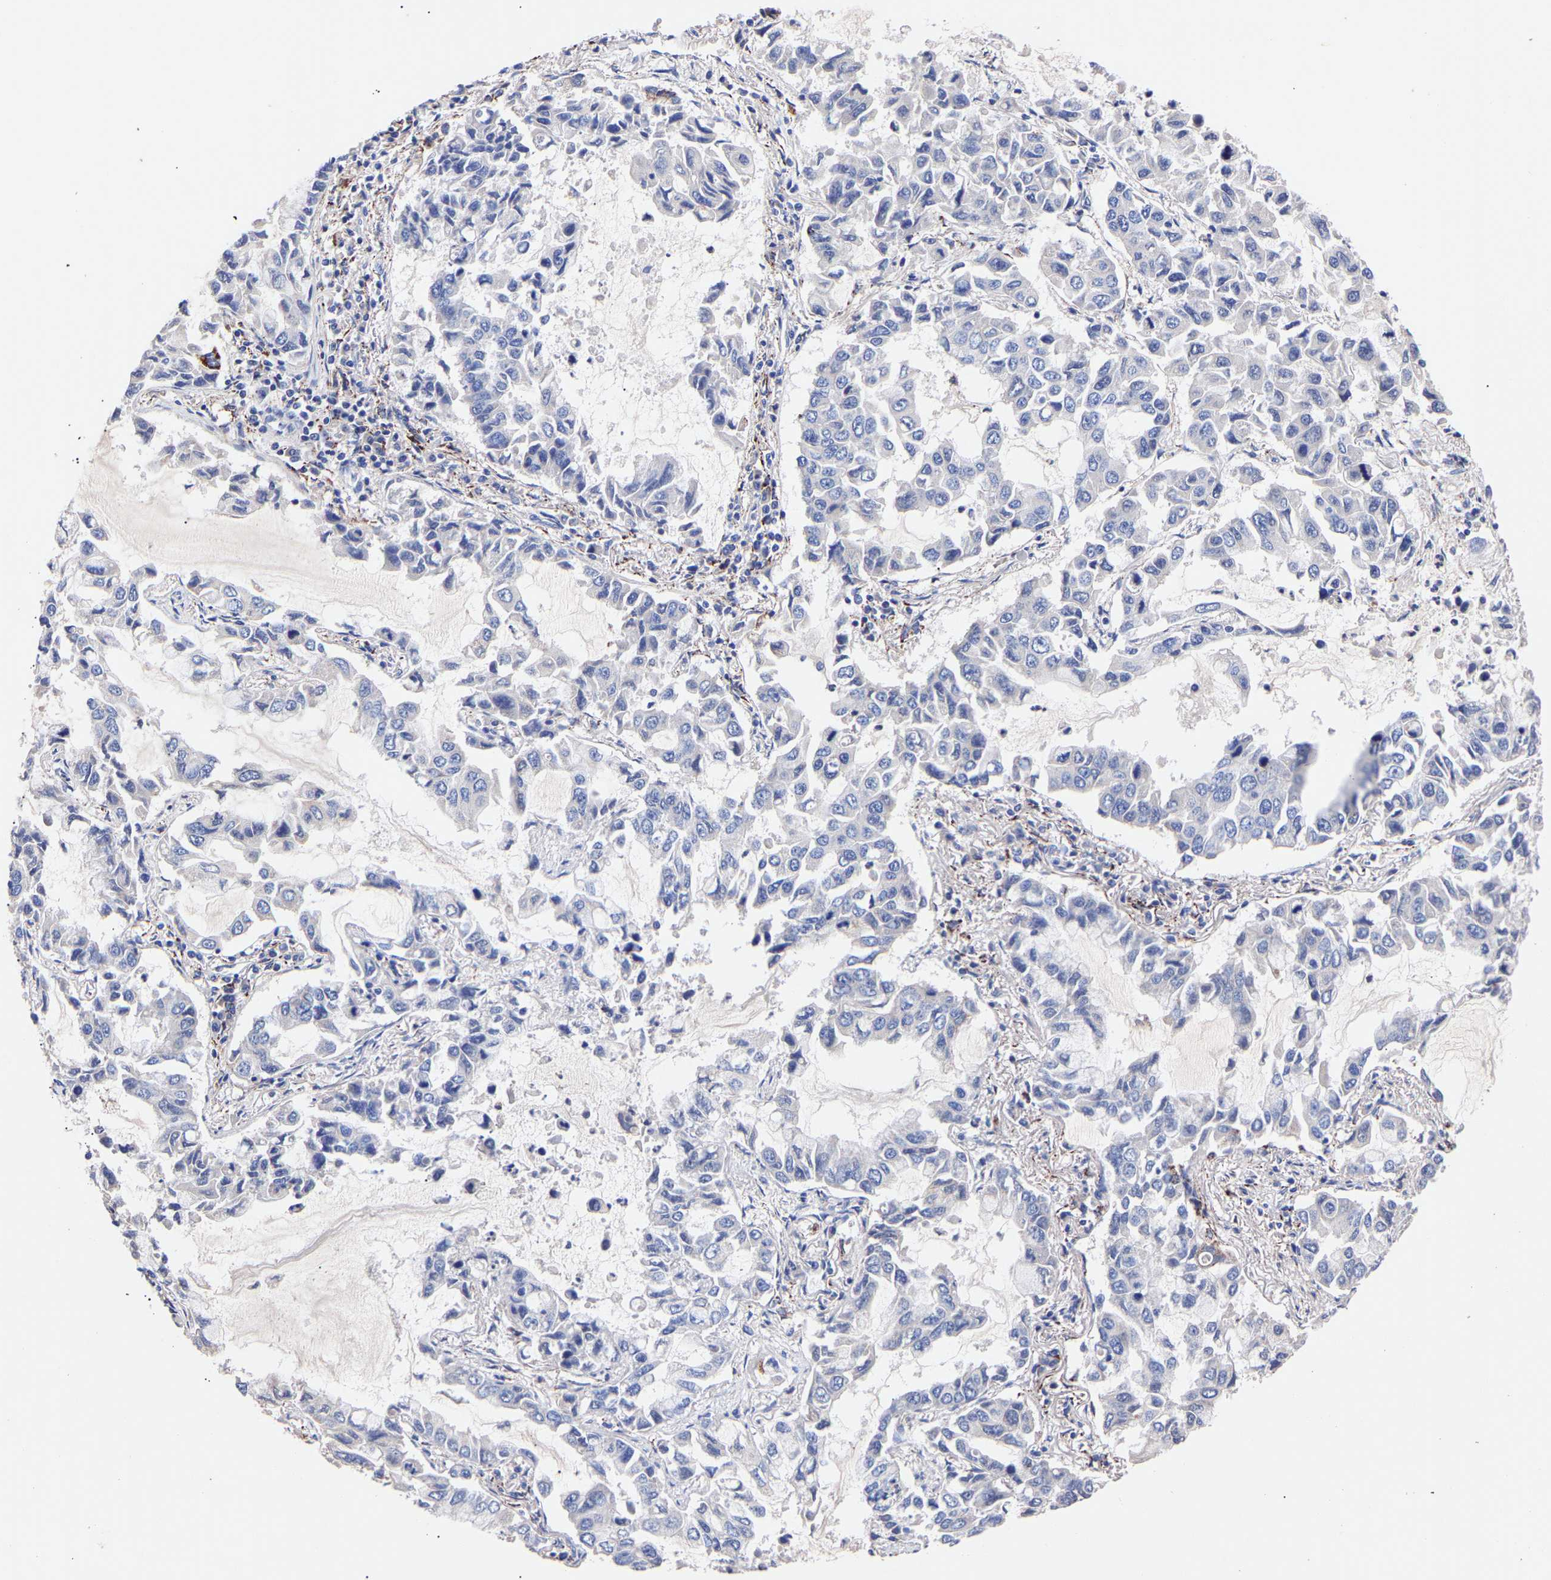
{"staining": {"intensity": "negative", "quantity": "none", "location": "none"}, "tissue": "lung cancer", "cell_type": "Tumor cells", "image_type": "cancer", "snomed": [{"axis": "morphology", "description": "Adenocarcinoma, NOS"}, {"axis": "topography", "description": "Lung"}], "caption": "Photomicrograph shows no significant protein expression in tumor cells of adenocarcinoma (lung).", "gene": "SEM1", "patient": {"sex": "male", "age": 64}}